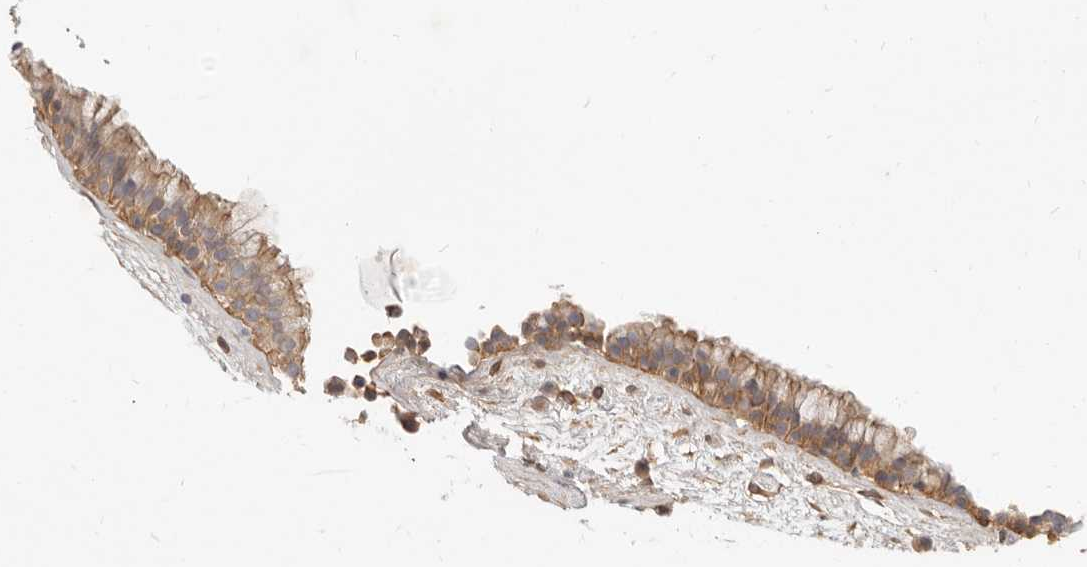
{"staining": {"intensity": "moderate", "quantity": ">75%", "location": "cytoplasmic/membranous"}, "tissue": "nasopharynx", "cell_type": "Respiratory epithelial cells", "image_type": "normal", "snomed": [{"axis": "morphology", "description": "Normal tissue, NOS"}, {"axis": "morphology", "description": "Inflammation, NOS"}, {"axis": "topography", "description": "Nasopharynx"}], "caption": "A medium amount of moderate cytoplasmic/membranous positivity is identified in about >75% of respiratory epithelial cells in benign nasopharynx.", "gene": "UFSP1", "patient": {"sex": "male", "age": 48}}